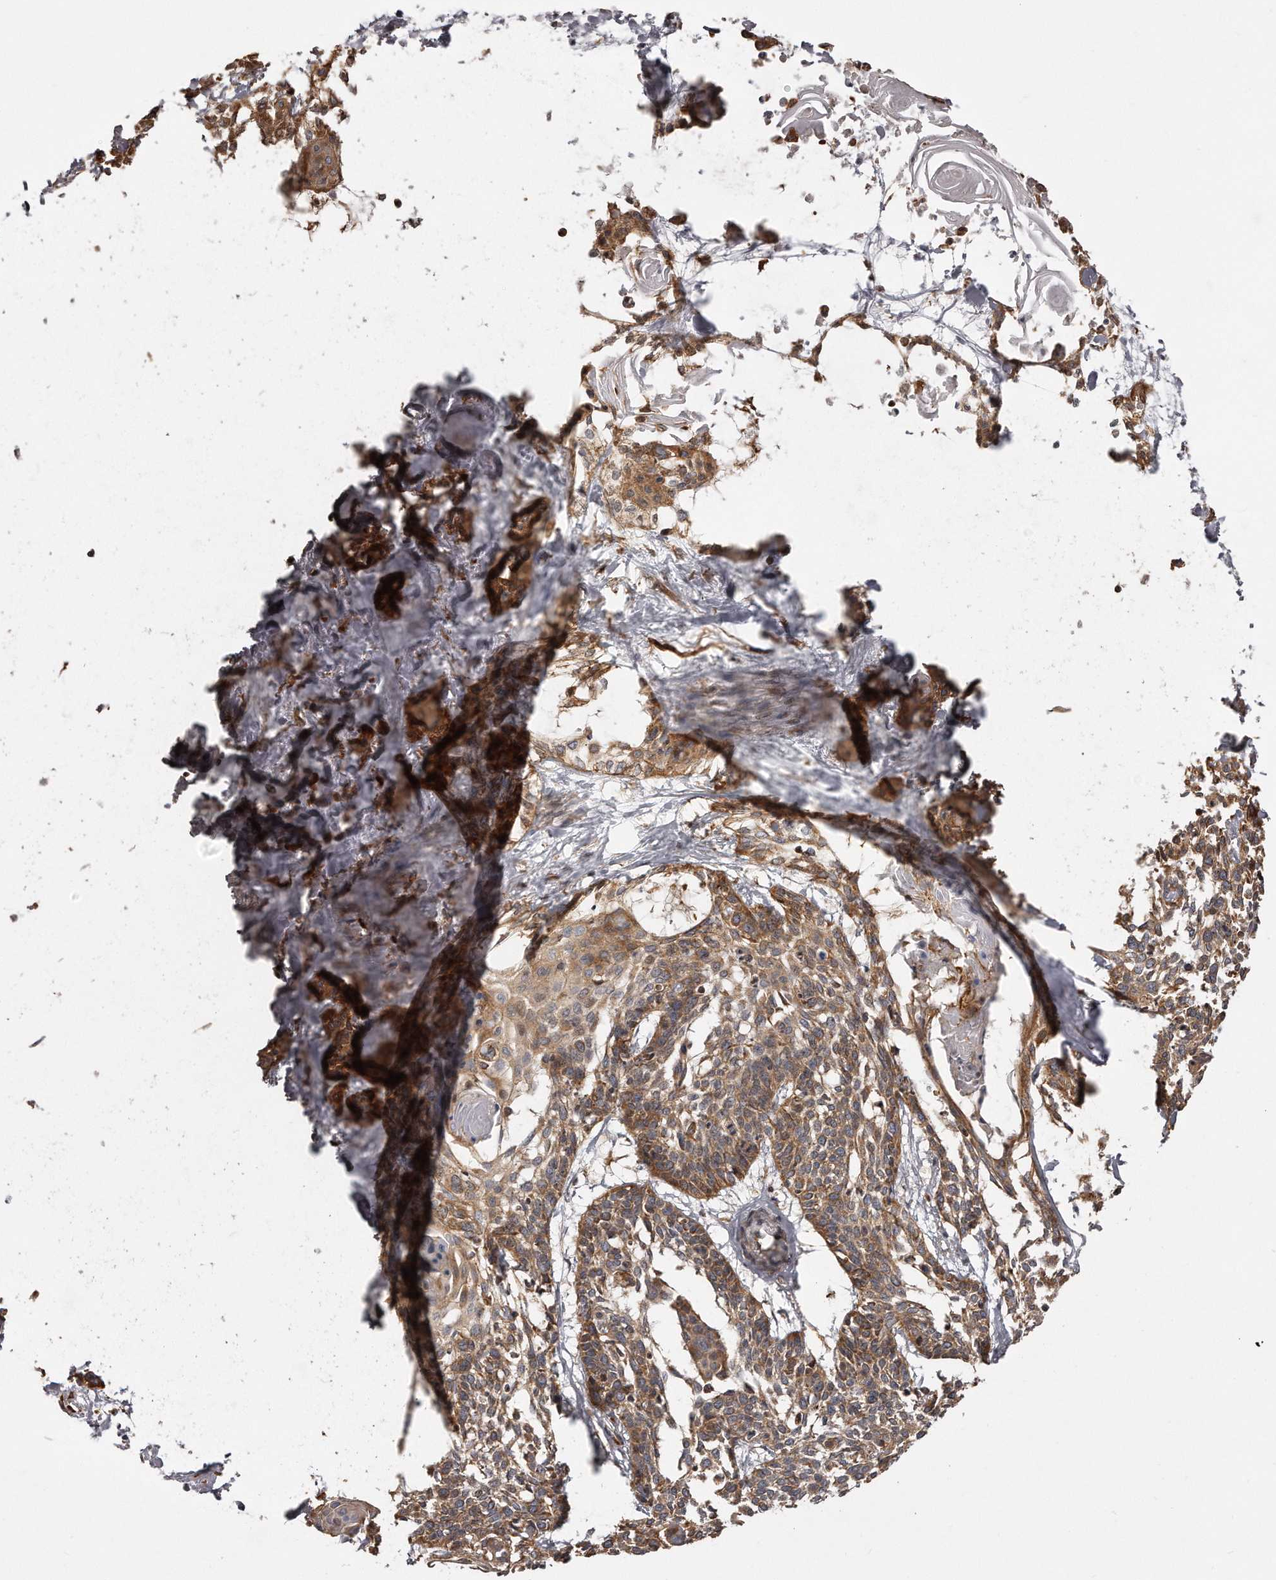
{"staining": {"intensity": "moderate", "quantity": ">75%", "location": "cytoplasmic/membranous"}, "tissue": "cervical cancer", "cell_type": "Tumor cells", "image_type": "cancer", "snomed": [{"axis": "morphology", "description": "Squamous cell carcinoma, NOS"}, {"axis": "topography", "description": "Cervix"}], "caption": "High-magnification brightfield microscopy of squamous cell carcinoma (cervical) stained with DAB (3,3'-diaminobenzidine) (brown) and counterstained with hematoxylin (blue). tumor cells exhibit moderate cytoplasmic/membranous expression is identified in about>75% of cells.", "gene": "TRAPPC14", "patient": {"sex": "female", "age": 57}}